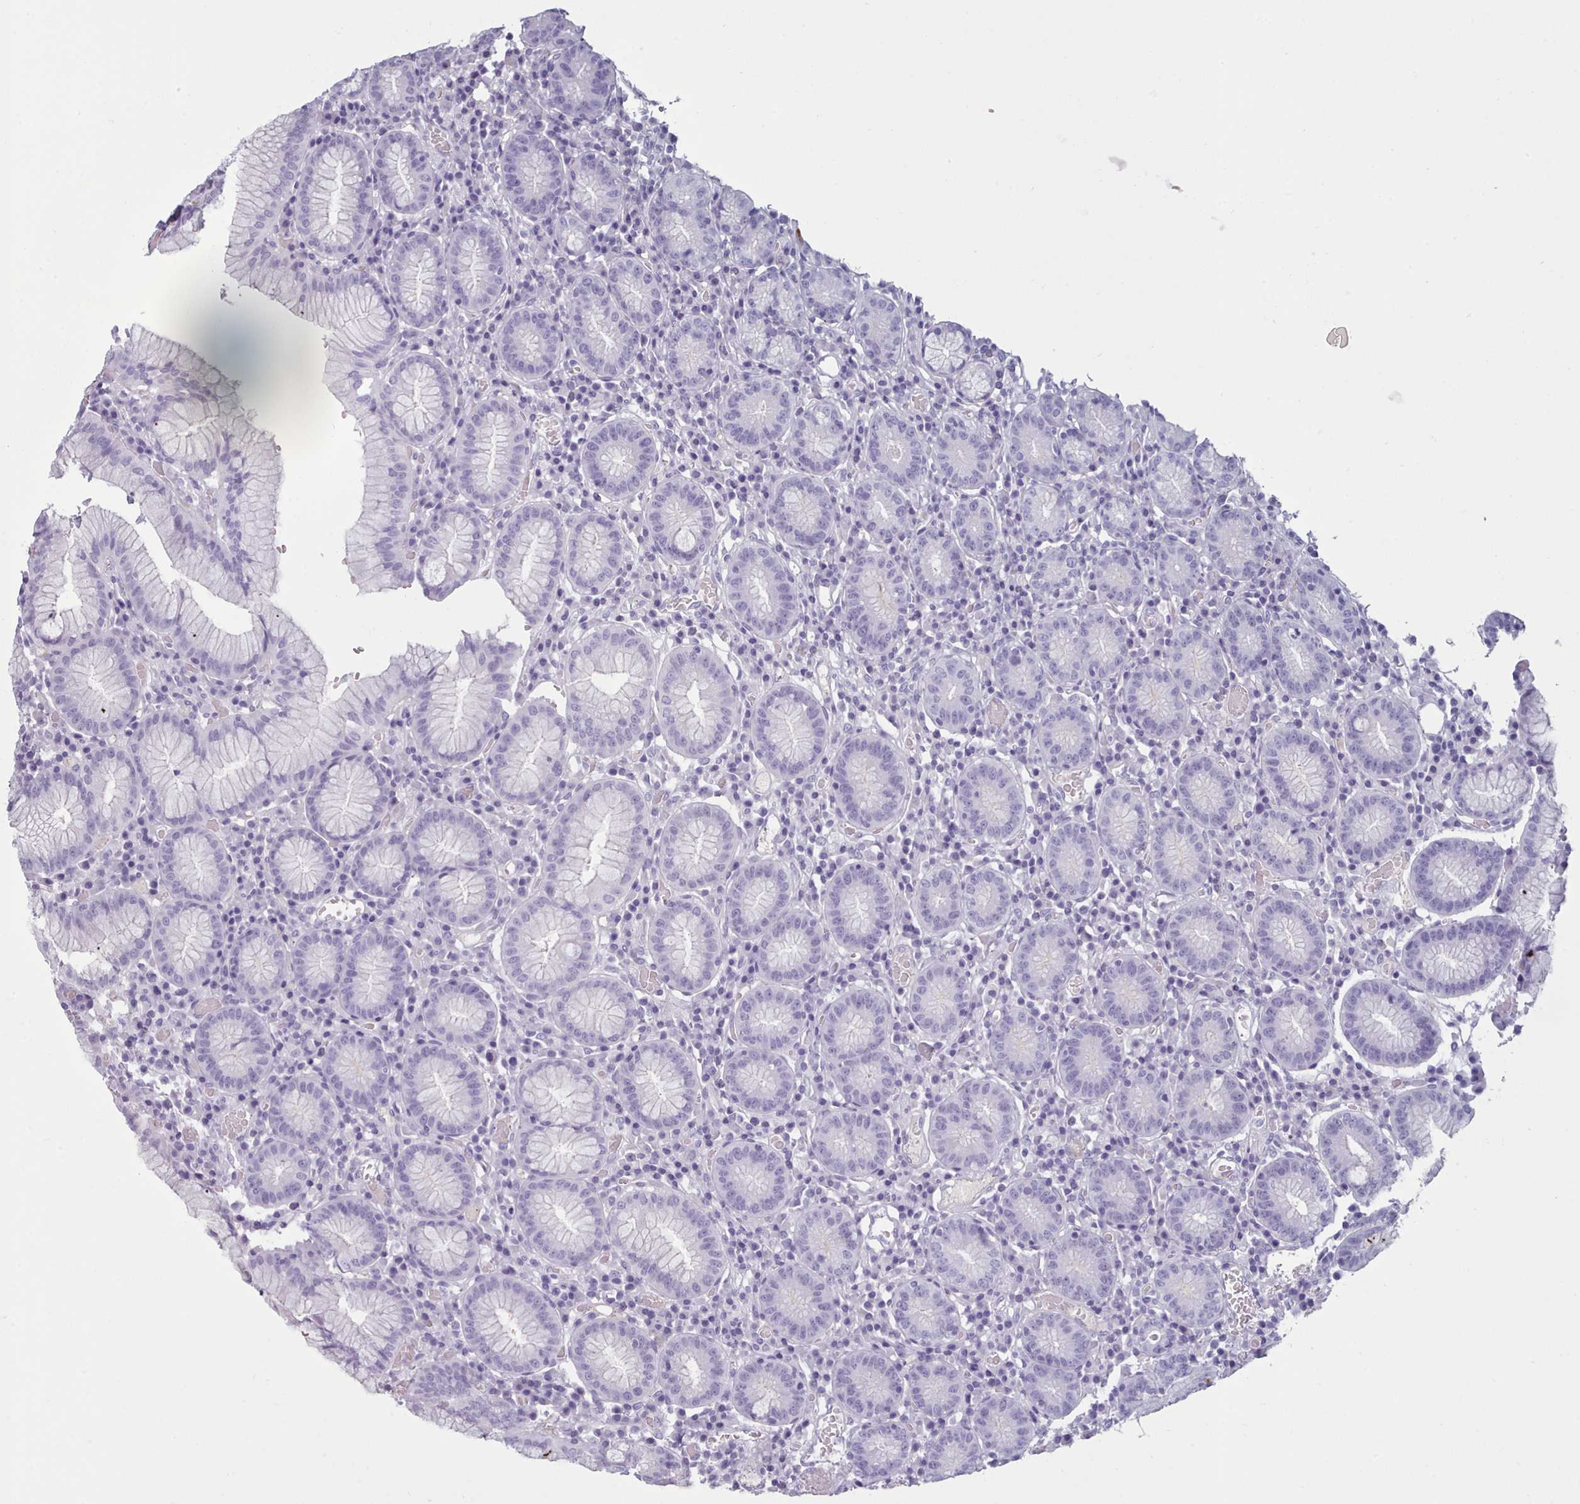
{"staining": {"intensity": "negative", "quantity": "none", "location": "none"}, "tissue": "stomach", "cell_type": "Glandular cells", "image_type": "normal", "snomed": [{"axis": "morphology", "description": "Normal tissue, NOS"}, {"axis": "topography", "description": "Stomach"}], "caption": "IHC photomicrograph of unremarkable stomach stained for a protein (brown), which displays no positivity in glandular cells. The staining was performed using DAB (3,3'-diaminobenzidine) to visualize the protein expression in brown, while the nuclei were stained in blue with hematoxylin (Magnification: 20x).", "gene": "ZNF43", "patient": {"sex": "male", "age": 55}}